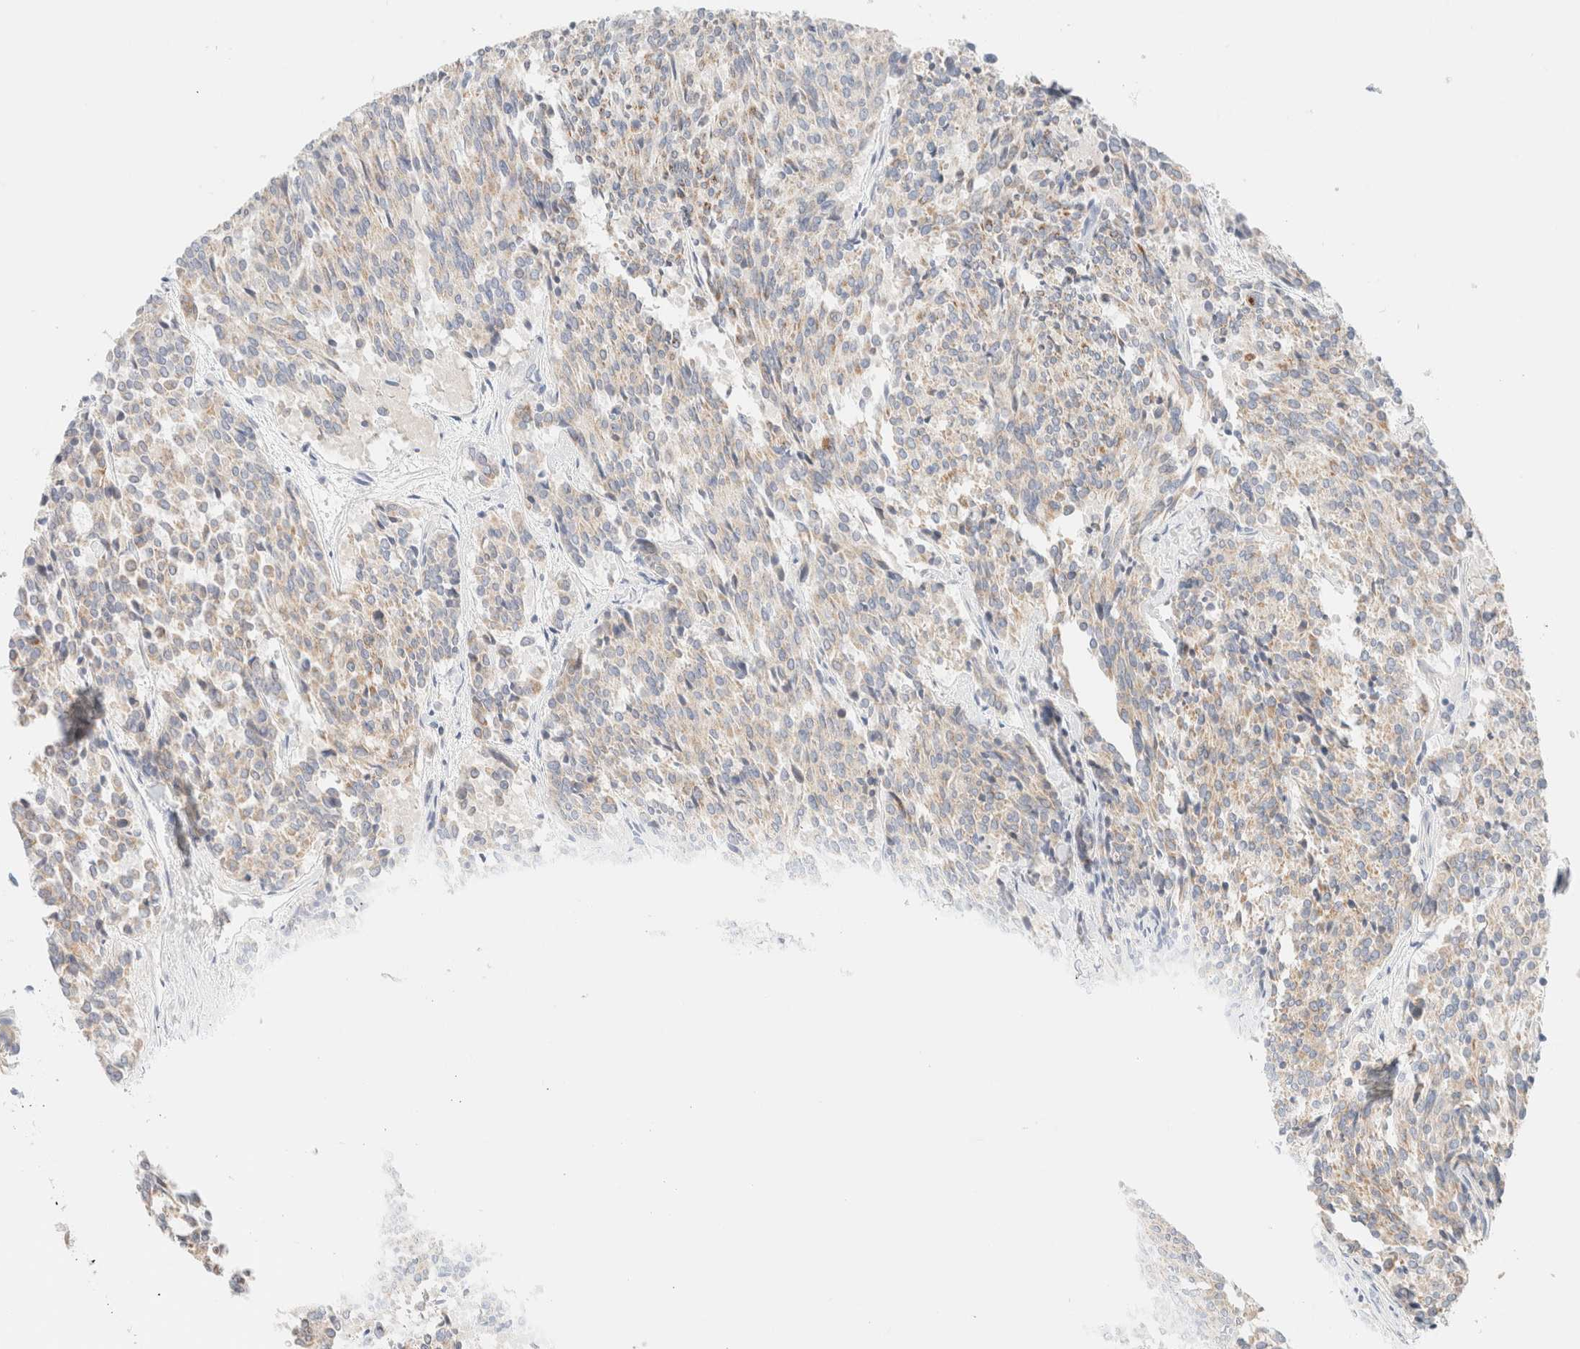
{"staining": {"intensity": "weak", "quantity": "<25%", "location": "cytoplasmic/membranous"}, "tissue": "carcinoid", "cell_type": "Tumor cells", "image_type": "cancer", "snomed": [{"axis": "morphology", "description": "Carcinoid, malignant, NOS"}, {"axis": "topography", "description": "Pancreas"}], "caption": "This is a image of immunohistochemistry staining of carcinoid, which shows no expression in tumor cells.", "gene": "SARM1", "patient": {"sex": "female", "age": 54}}